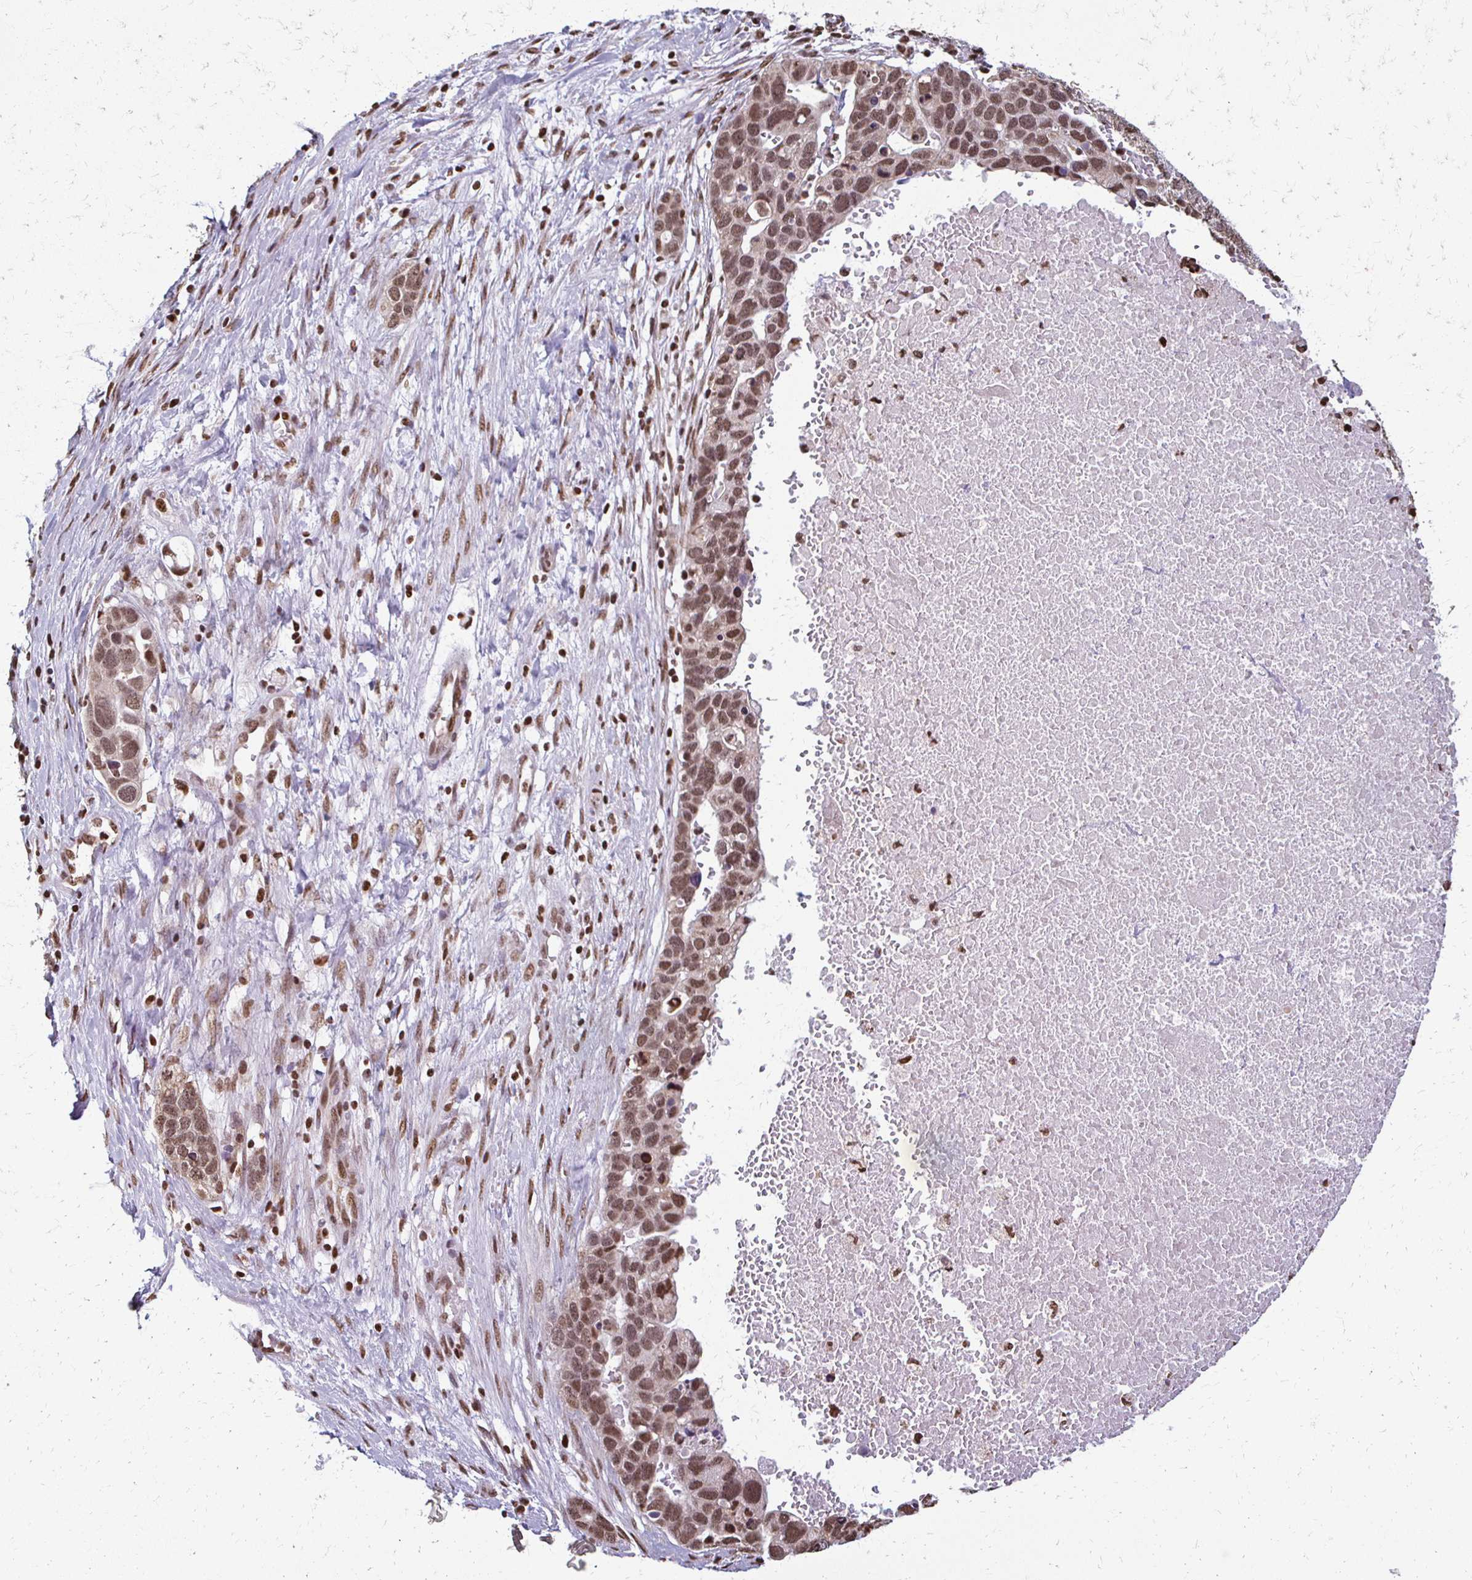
{"staining": {"intensity": "moderate", "quantity": ">75%", "location": "nuclear"}, "tissue": "ovarian cancer", "cell_type": "Tumor cells", "image_type": "cancer", "snomed": [{"axis": "morphology", "description": "Cystadenocarcinoma, serous, NOS"}, {"axis": "topography", "description": "Ovary"}], "caption": "Approximately >75% of tumor cells in human serous cystadenocarcinoma (ovarian) demonstrate moderate nuclear protein expression as visualized by brown immunohistochemical staining.", "gene": "HOXA9", "patient": {"sex": "female", "age": 54}}